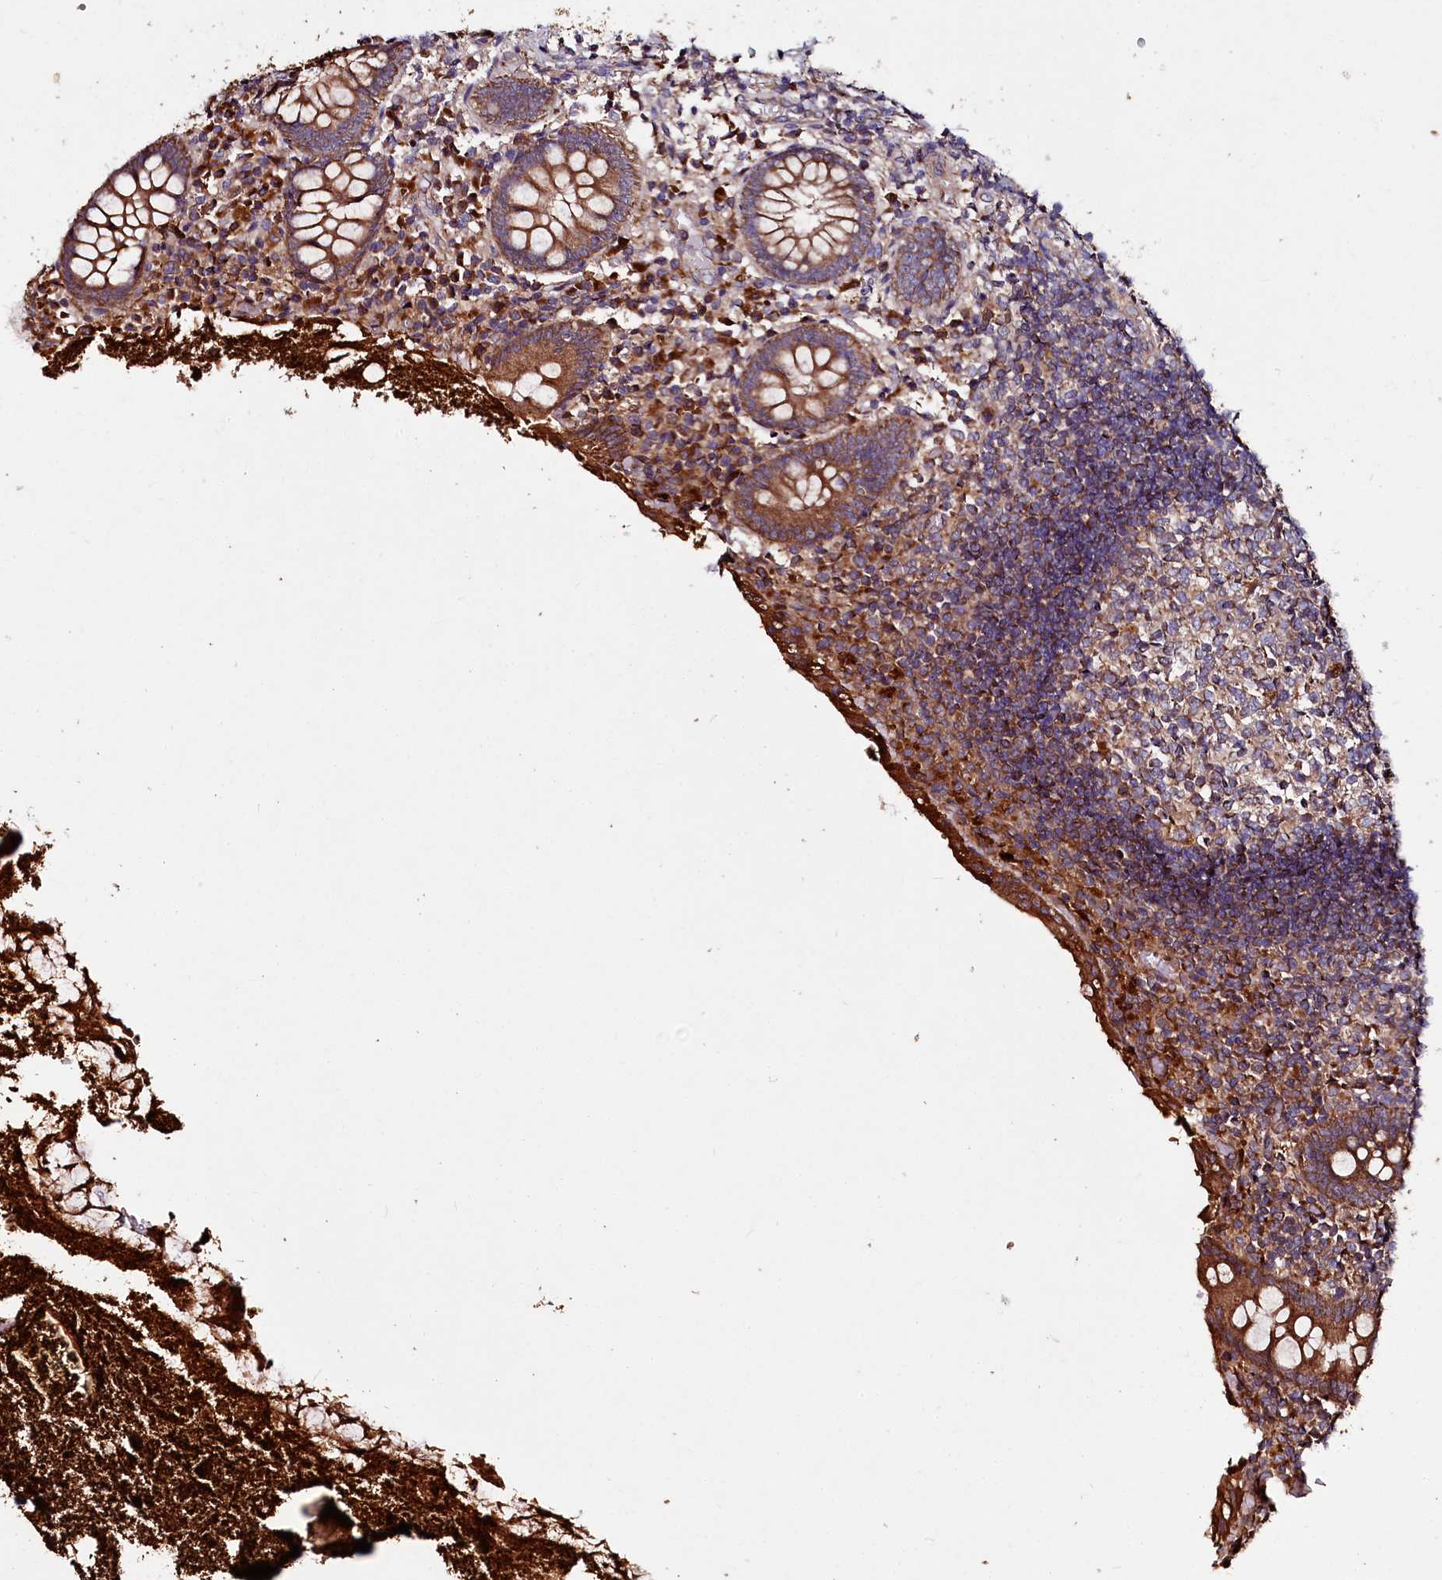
{"staining": {"intensity": "moderate", "quantity": ">75%", "location": "cytoplasmic/membranous"}, "tissue": "appendix", "cell_type": "Glandular cells", "image_type": "normal", "snomed": [{"axis": "morphology", "description": "Normal tissue, NOS"}, {"axis": "topography", "description": "Appendix"}], "caption": "Appendix was stained to show a protein in brown. There is medium levels of moderate cytoplasmic/membranous expression in about >75% of glandular cells. (Brightfield microscopy of DAB IHC at high magnification).", "gene": "SPRYD3", "patient": {"sex": "female", "age": 17}}